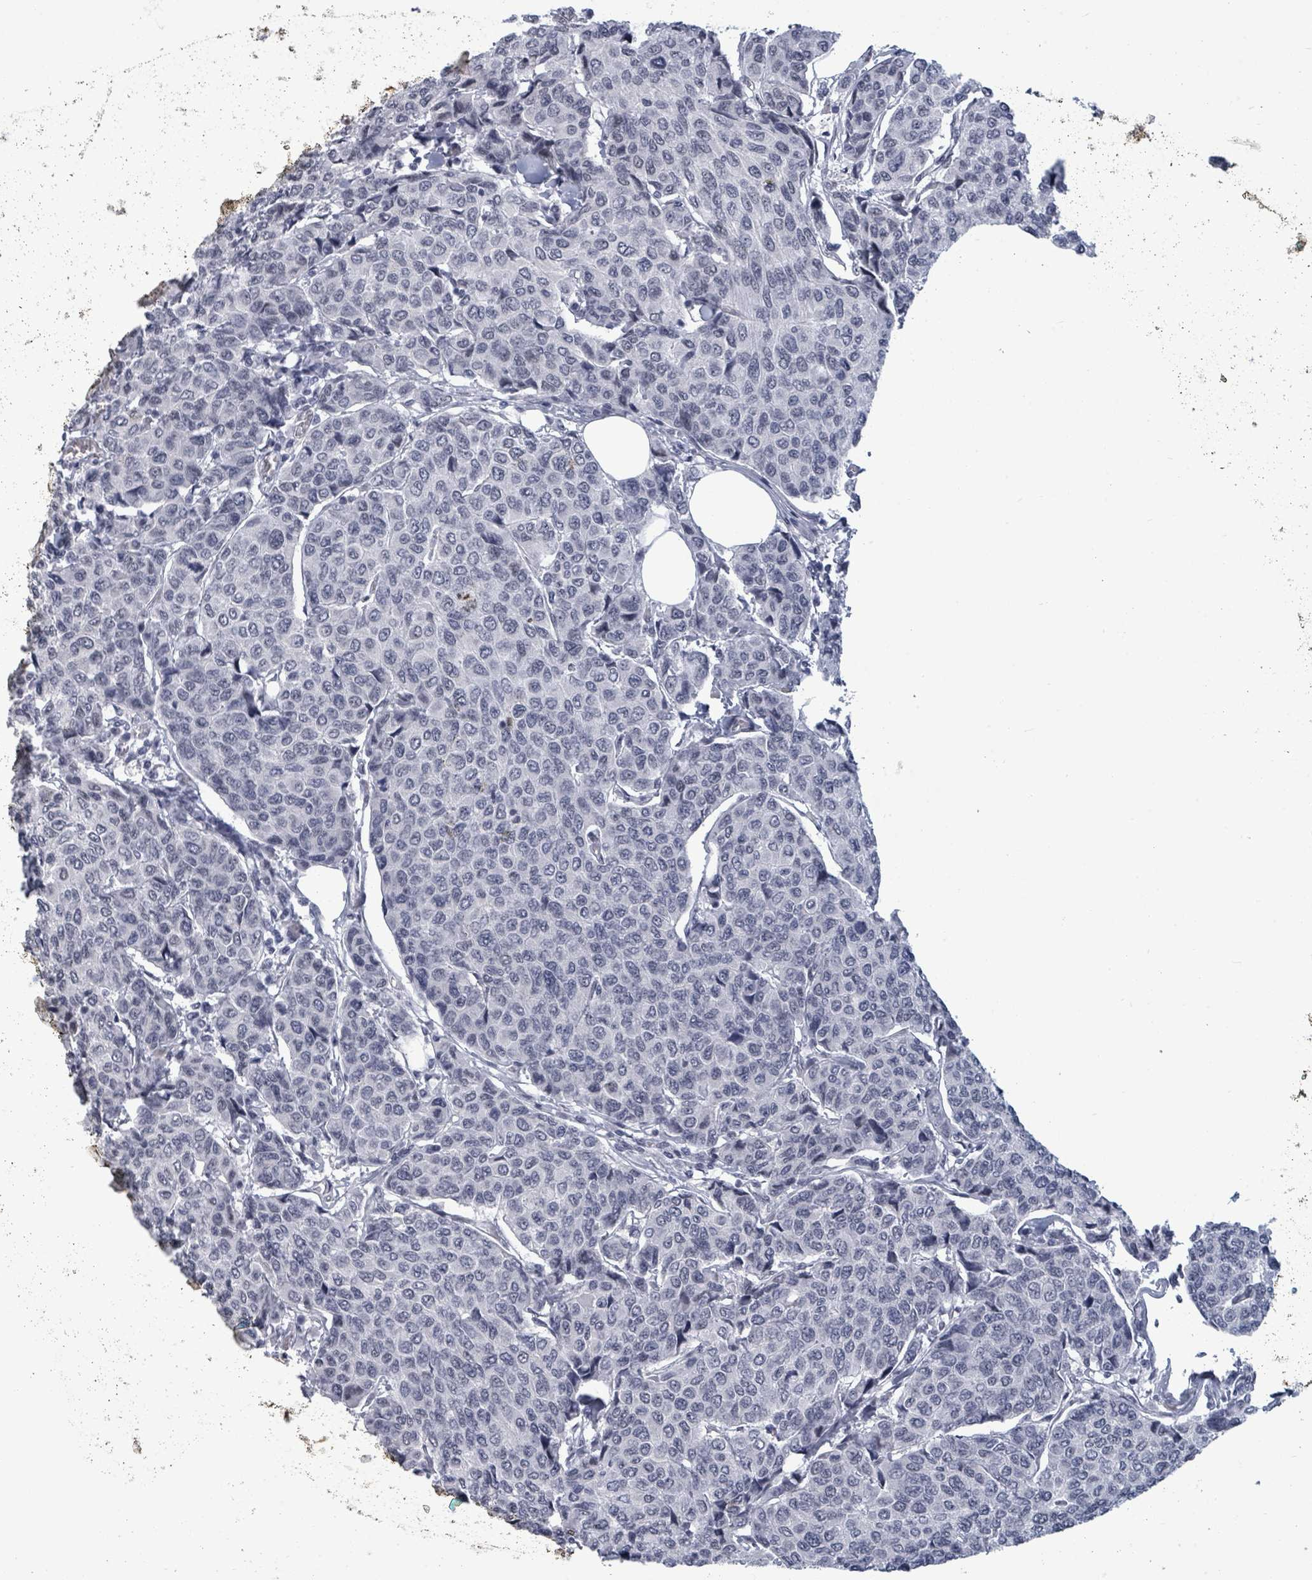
{"staining": {"intensity": "negative", "quantity": "none", "location": "none"}, "tissue": "breast cancer", "cell_type": "Tumor cells", "image_type": "cancer", "snomed": [{"axis": "morphology", "description": "Duct carcinoma"}, {"axis": "topography", "description": "Breast"}], "caption": "IHC of breast intraductal carcinoma shows no staining in tumor cells.", "gene": "ERCC5", "patient": {"sex": "female", "age": 55}}